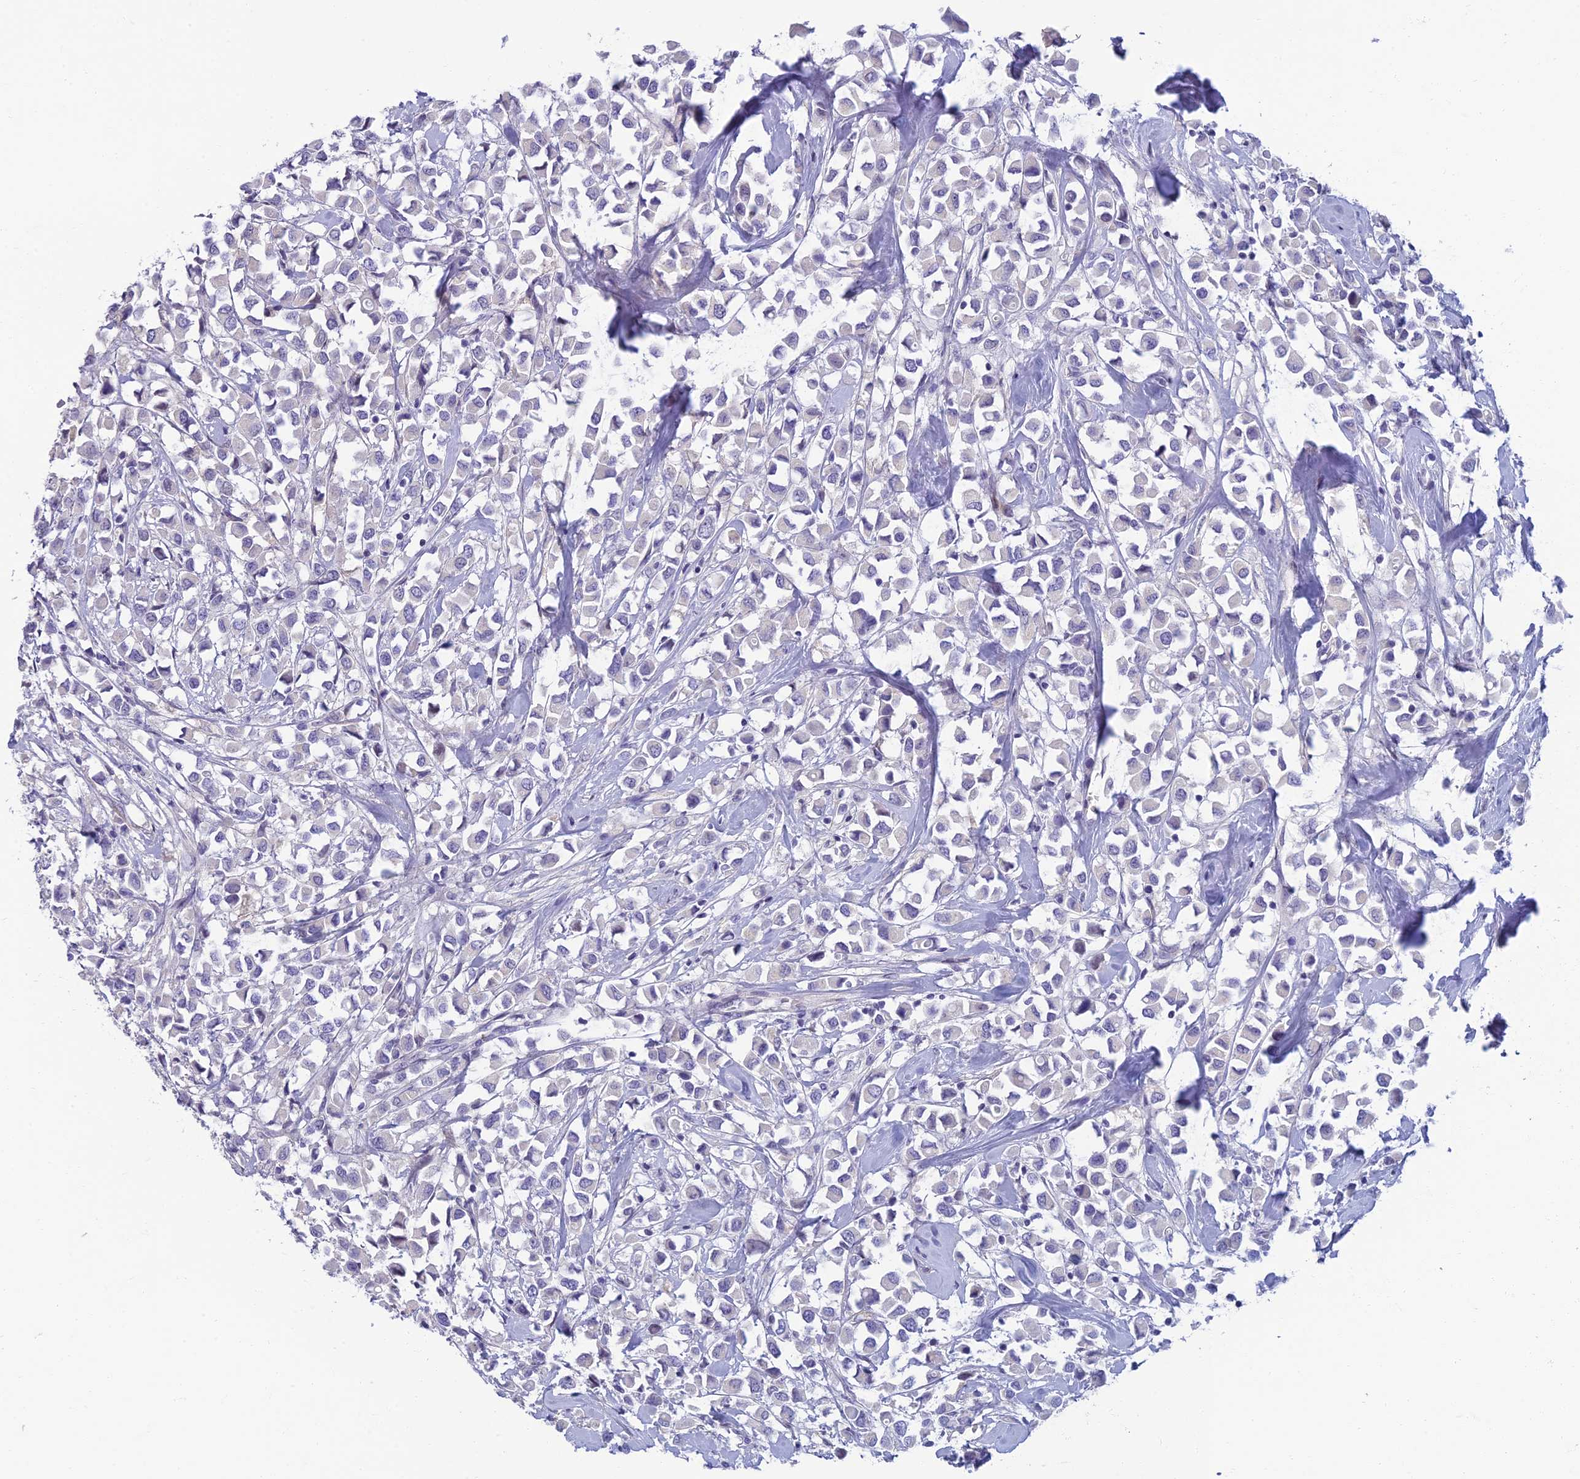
{"staining": {"intensity": "negative", "quantity": "none", "location": "none"}, "tissue": "breast cancer", "cell_type": "Tumor cells", "image_type": "cancer", "snomed": [{"axis": "morphology", "description": "Duct carcinoma"}, {"axis": "topography", "description": "Breast"}], "caption": "Immunohistochemical staining of human breast cancer shows no significant expression in tumor cells. Brightfield microscopy of immunohistochemistry stained with DAB (brown) and hematoxylin (blue), captured at high magnification.", "gene": "NEURL1", "patient": {"sex": "female", "age": 61}}